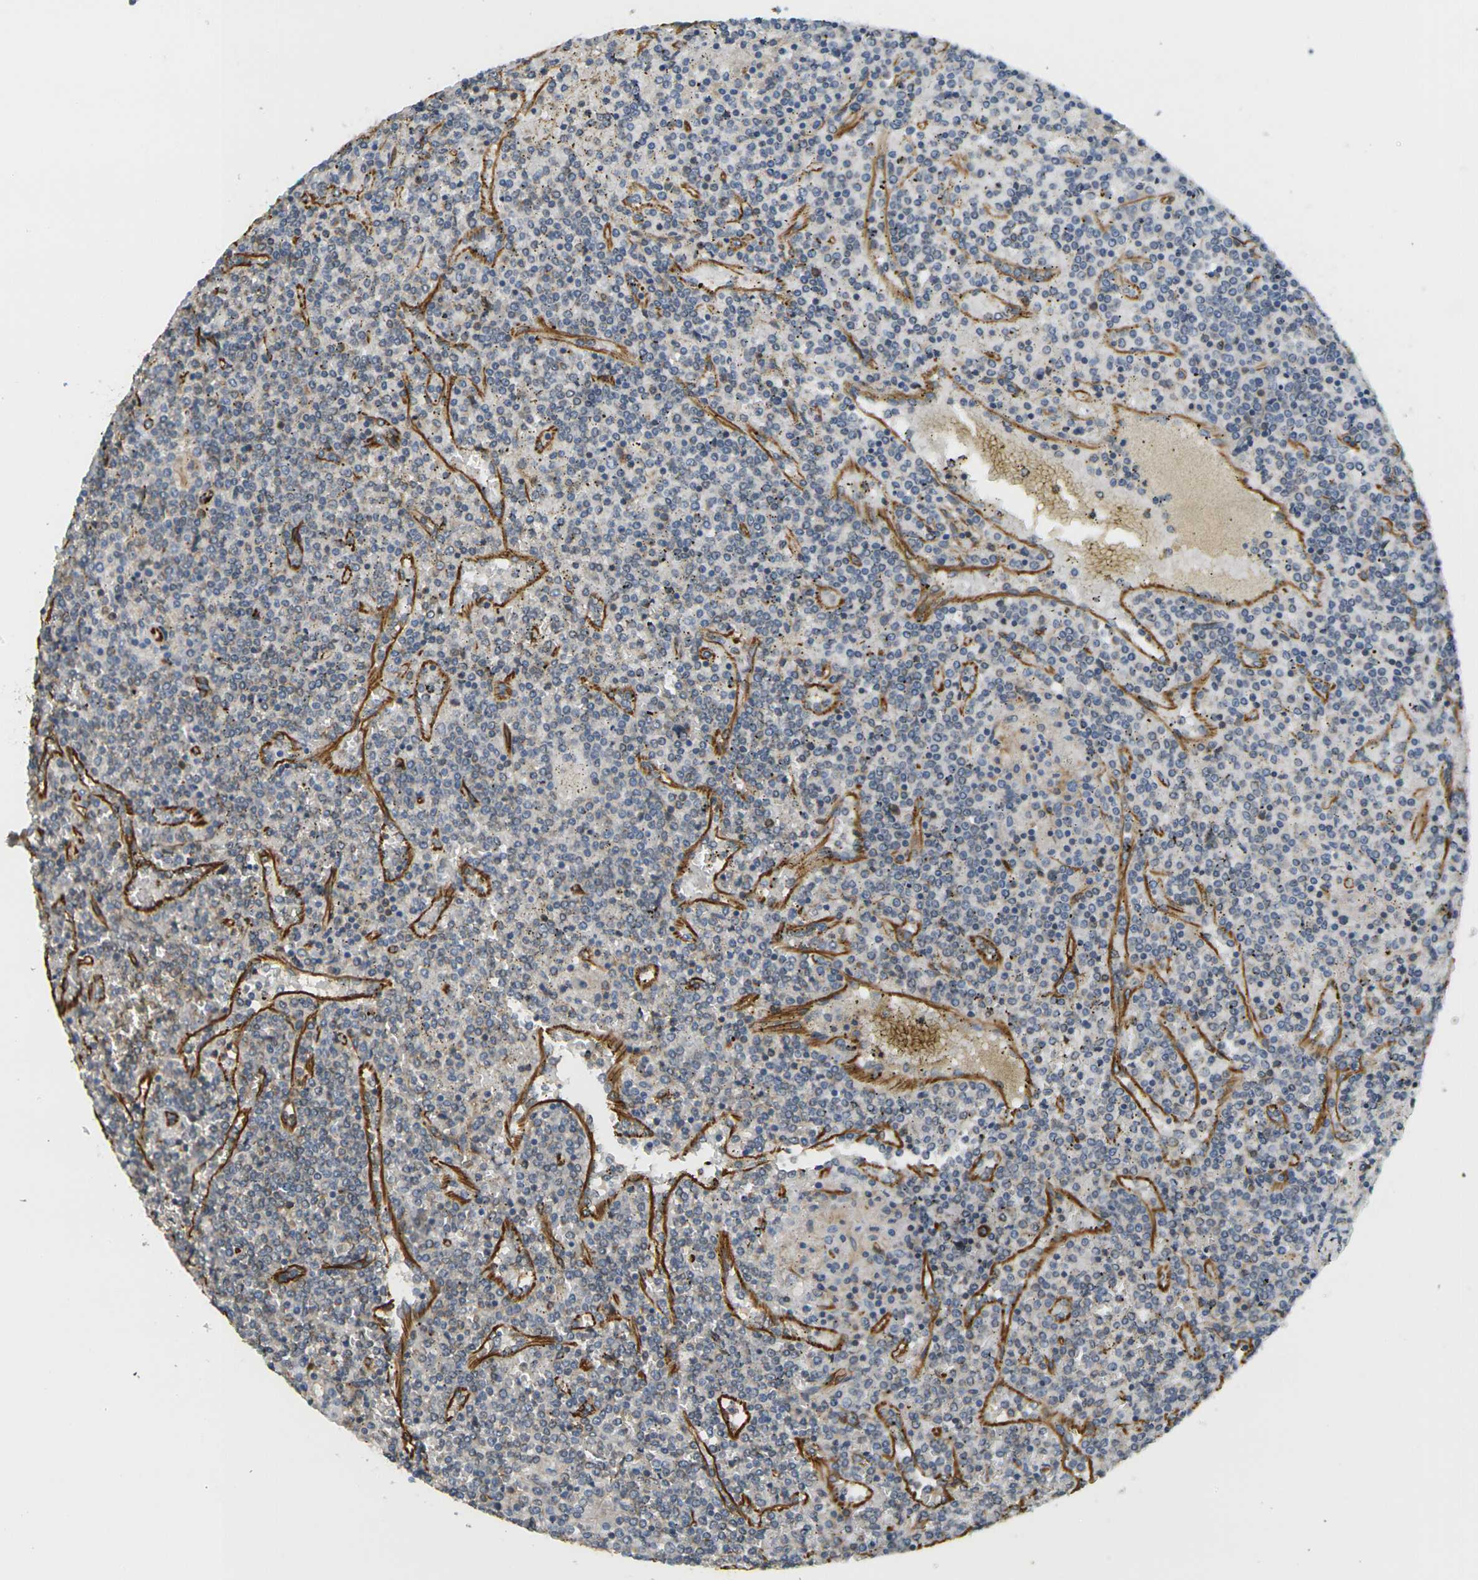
{"staining": {"intensity": "negative", "quantity": "none", "location": "none"}, "tissue": "lymphoma", "cell_type": "Tumor cells", "image_type": "cancer", "snomed": [{"axis": "morphology", "description": "Malignant lymphoma, non-Hodgkin's type, Low grade"}, {"axis": "topography", "description": "Spleen"}], "caption": "Malignant lymphoma, non-Hodgkin's type (low-grade) was stained to show a protein in brown. There is no significant expression in tumor cells.", "gene": "CYTH3", "patient": {"sex": "female", "age": 19}}